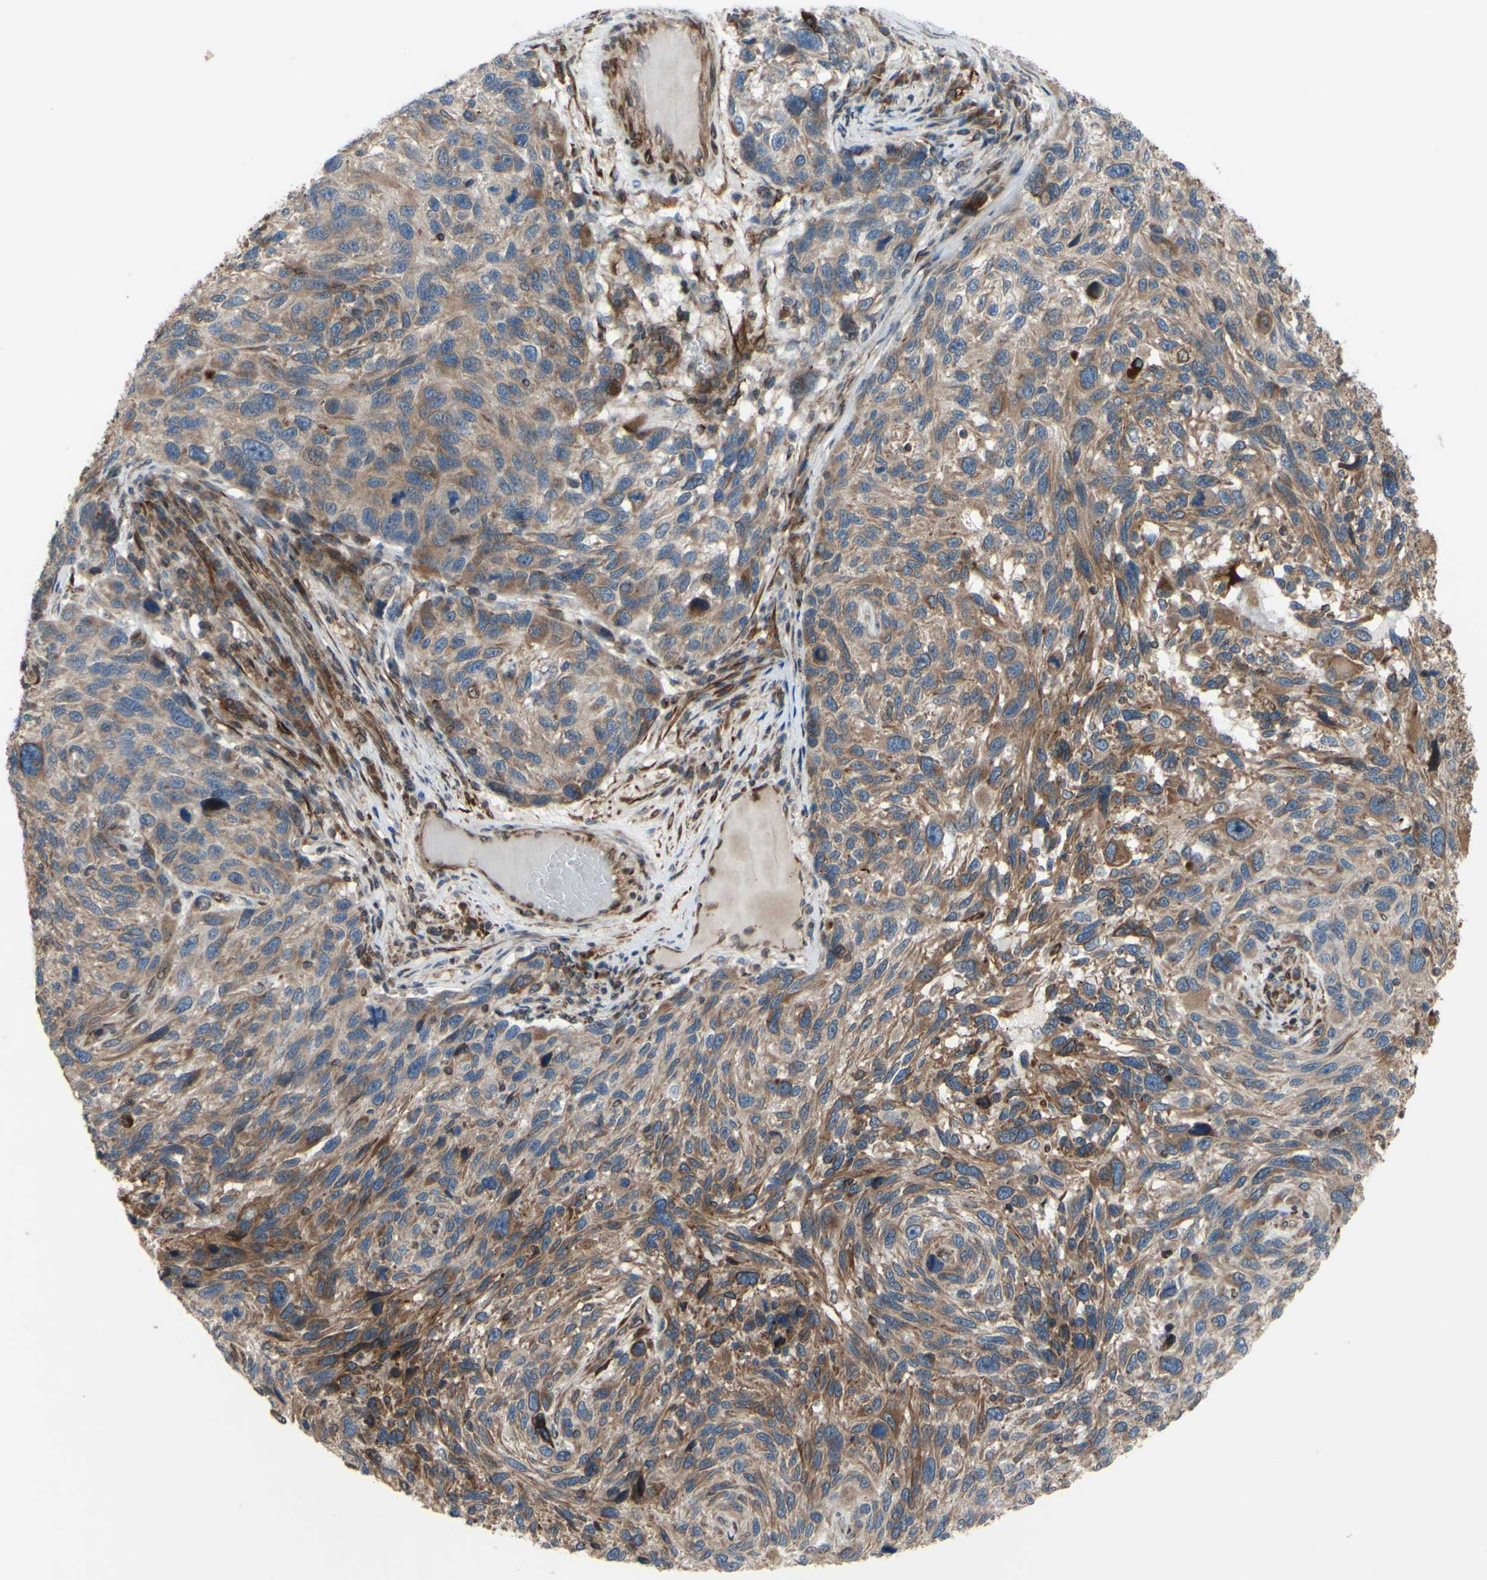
{"staining": {"intensity": "moderate", "quantity": ">75%", "location": "cytoplasmic/membranous"}, "tissue": "melanoma", "cell_type": "Tumor cells", "image_type": "cancer", "snomed": [{"axis": "morphology", "description": "Malignant melanoma, NOS"}, {"axis": "topography", "description": "Skin"}], "caption": "A brown stain shows moderate cytoplasmic/membranous positivity of a protein in human malignant melanoma tumor cells. (brown staining indicates protein expression, while blue staining denotes nuclei).", "gene": "PRAF2", "patient": {"sex": "male", "age": 53}}